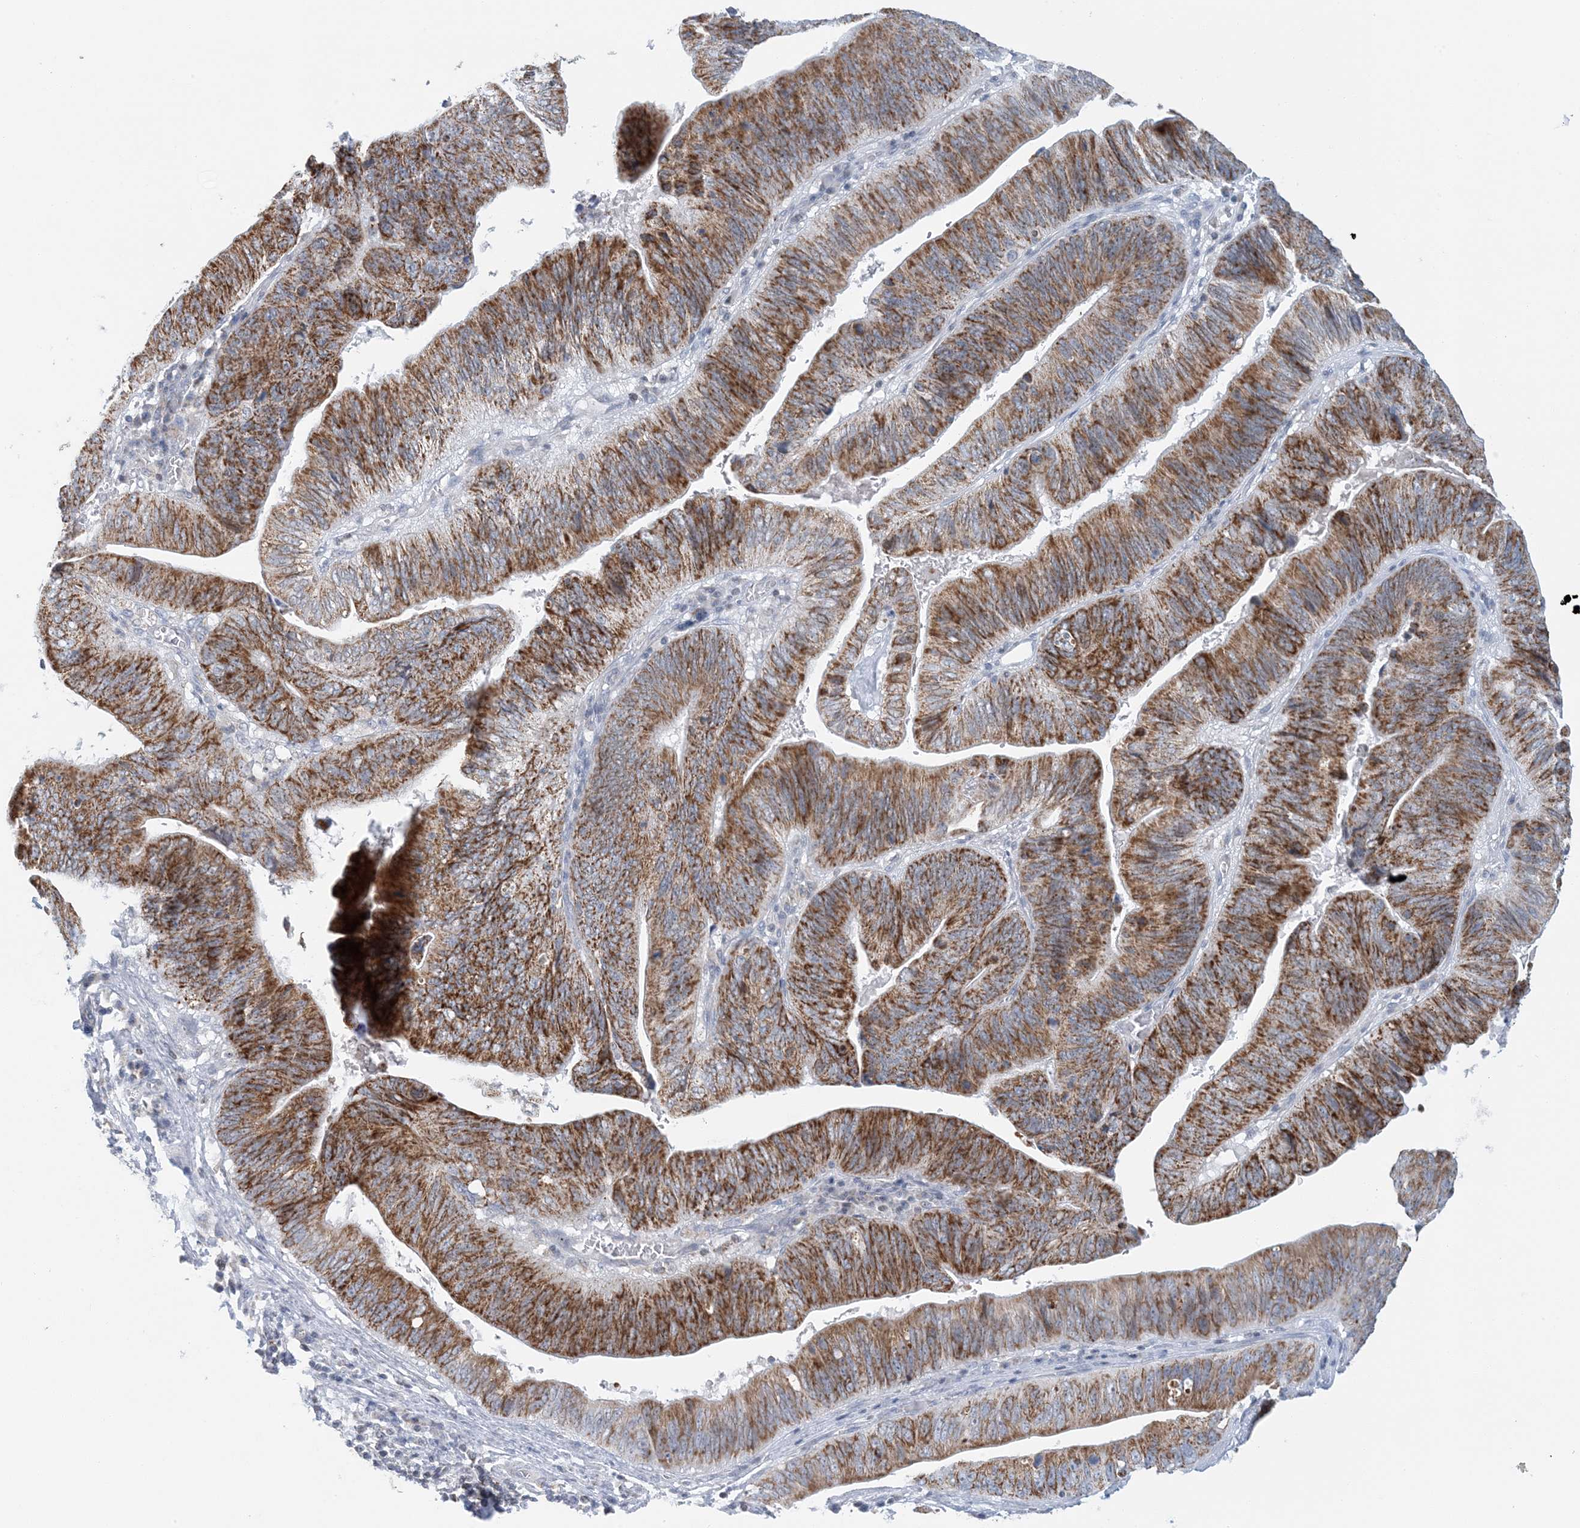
{"staining": {"intensity": "strong", "quantity": ">75%", "location": "cytoplasmic/membranous"}, "tissue": "pancreatic cancer", "cell_type": "Tumor cells", "image_type": "cancer", "snomed": [{"axis": "morphology", "description": "Adenocarcinoma, NOS"}, {"axis": "topography", "description": "Pancreas"}], "caption": "Strong cytoplasmic/membranous protein staining is identified in approximately >75% of tumor cells in pancreatic cancer.", "gene": "BDH1", "patient": {"sex": "male", "age": 63}}